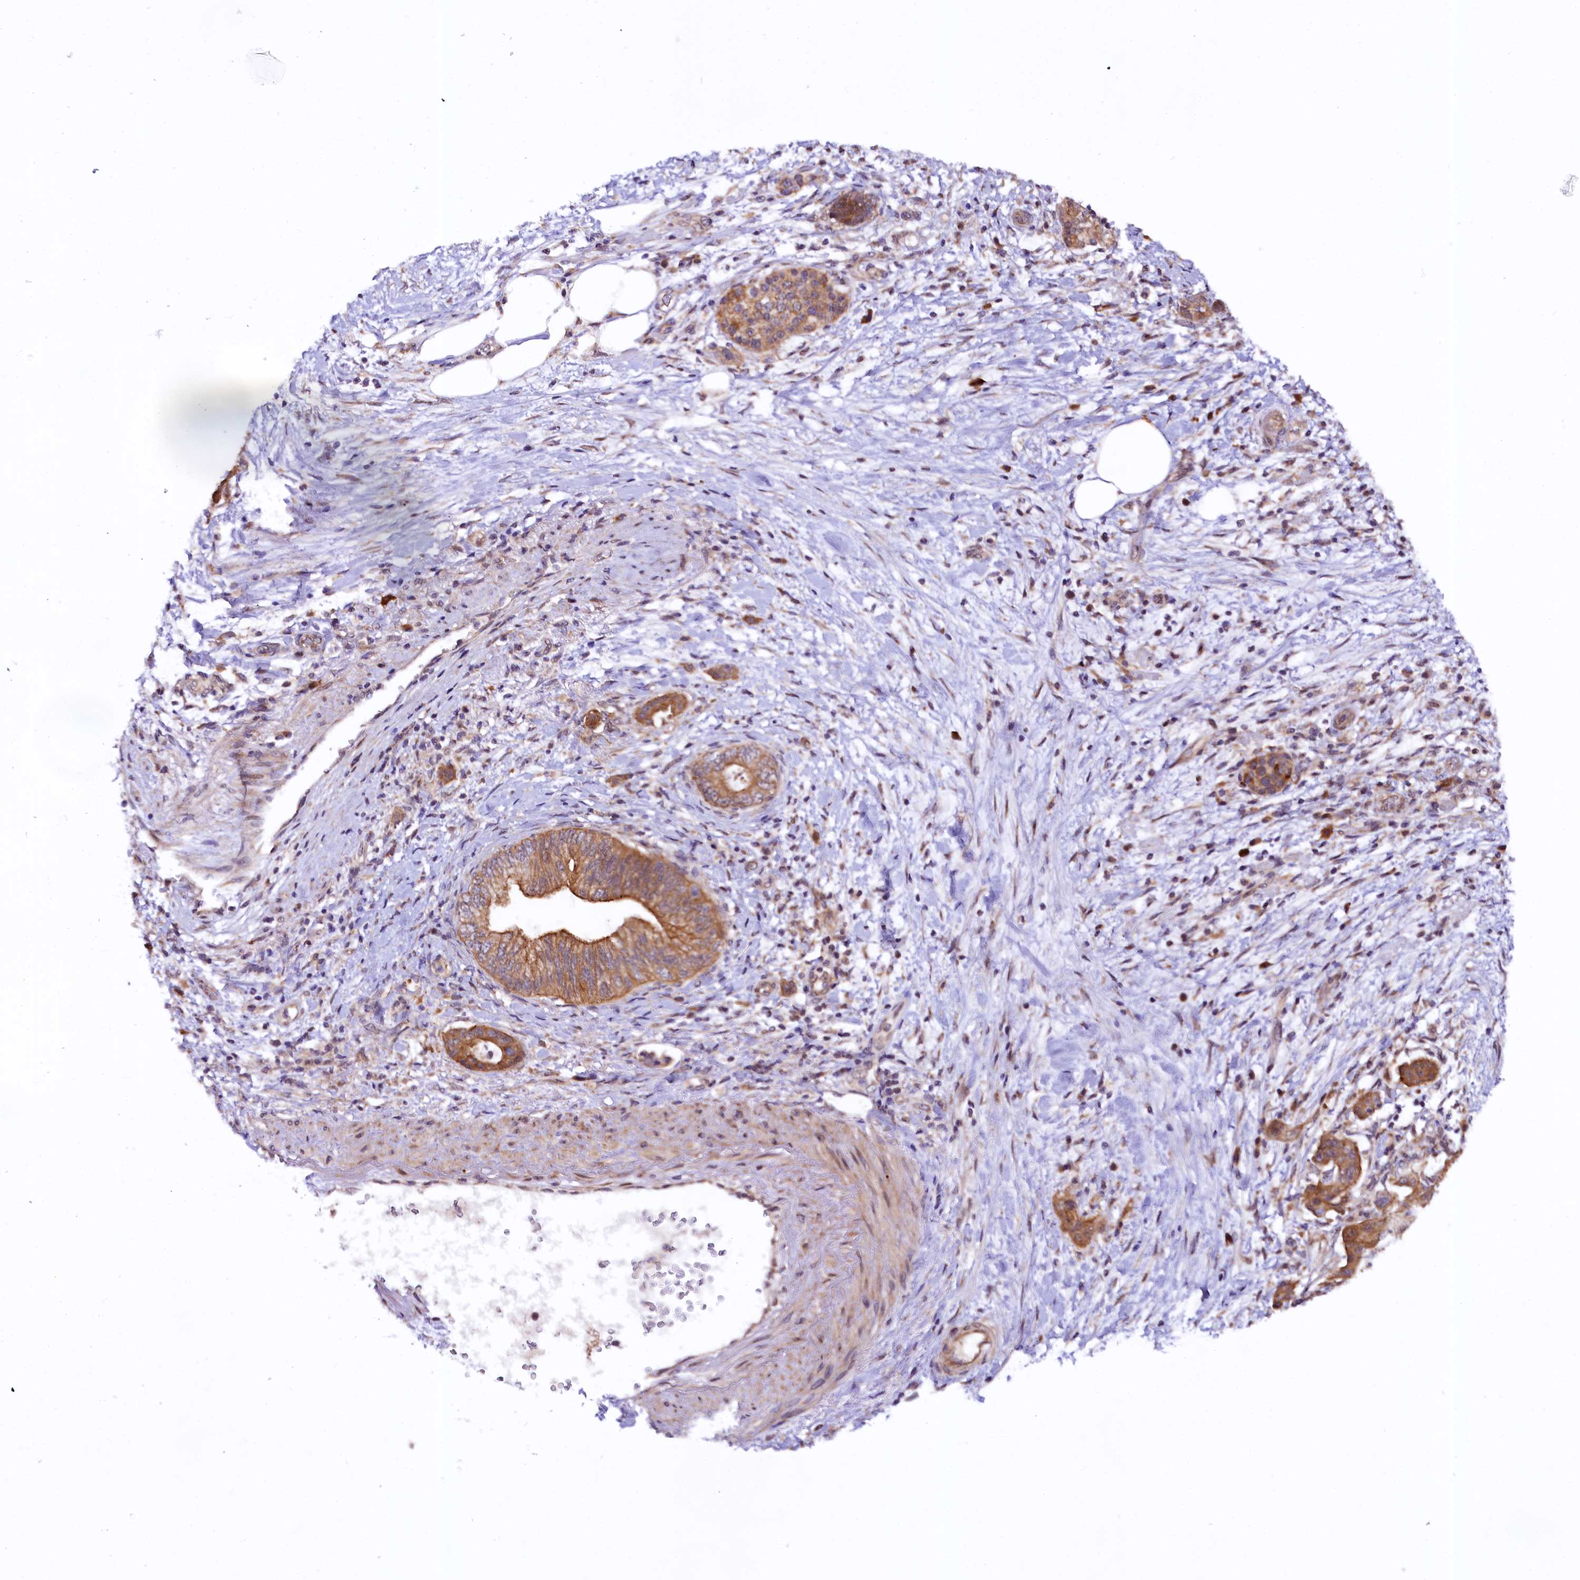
{"staining": {"intensity": "moderate", "quantity": ">75%", "location": "cytoplasmic/membranous"}, "tissue": "pancreatic cancer", "cell_type": "Tumor cells", "image_type": "cancer", "snomed": [{"axis": "morphology", "description": "Adenocarcinoma, NOS"}, {"axis": "topography", "description": "Pancreas"}], "caption": "This photomicrograph demonstrates immunohistochemistry staining of pancreatic cancer (adenocarcinoma), with medium moderate cytoplasmic/membranous staining in about >75% of tumor cells.", "gene": "DOHH", "patient": {"sex": "female", "age": 73}}